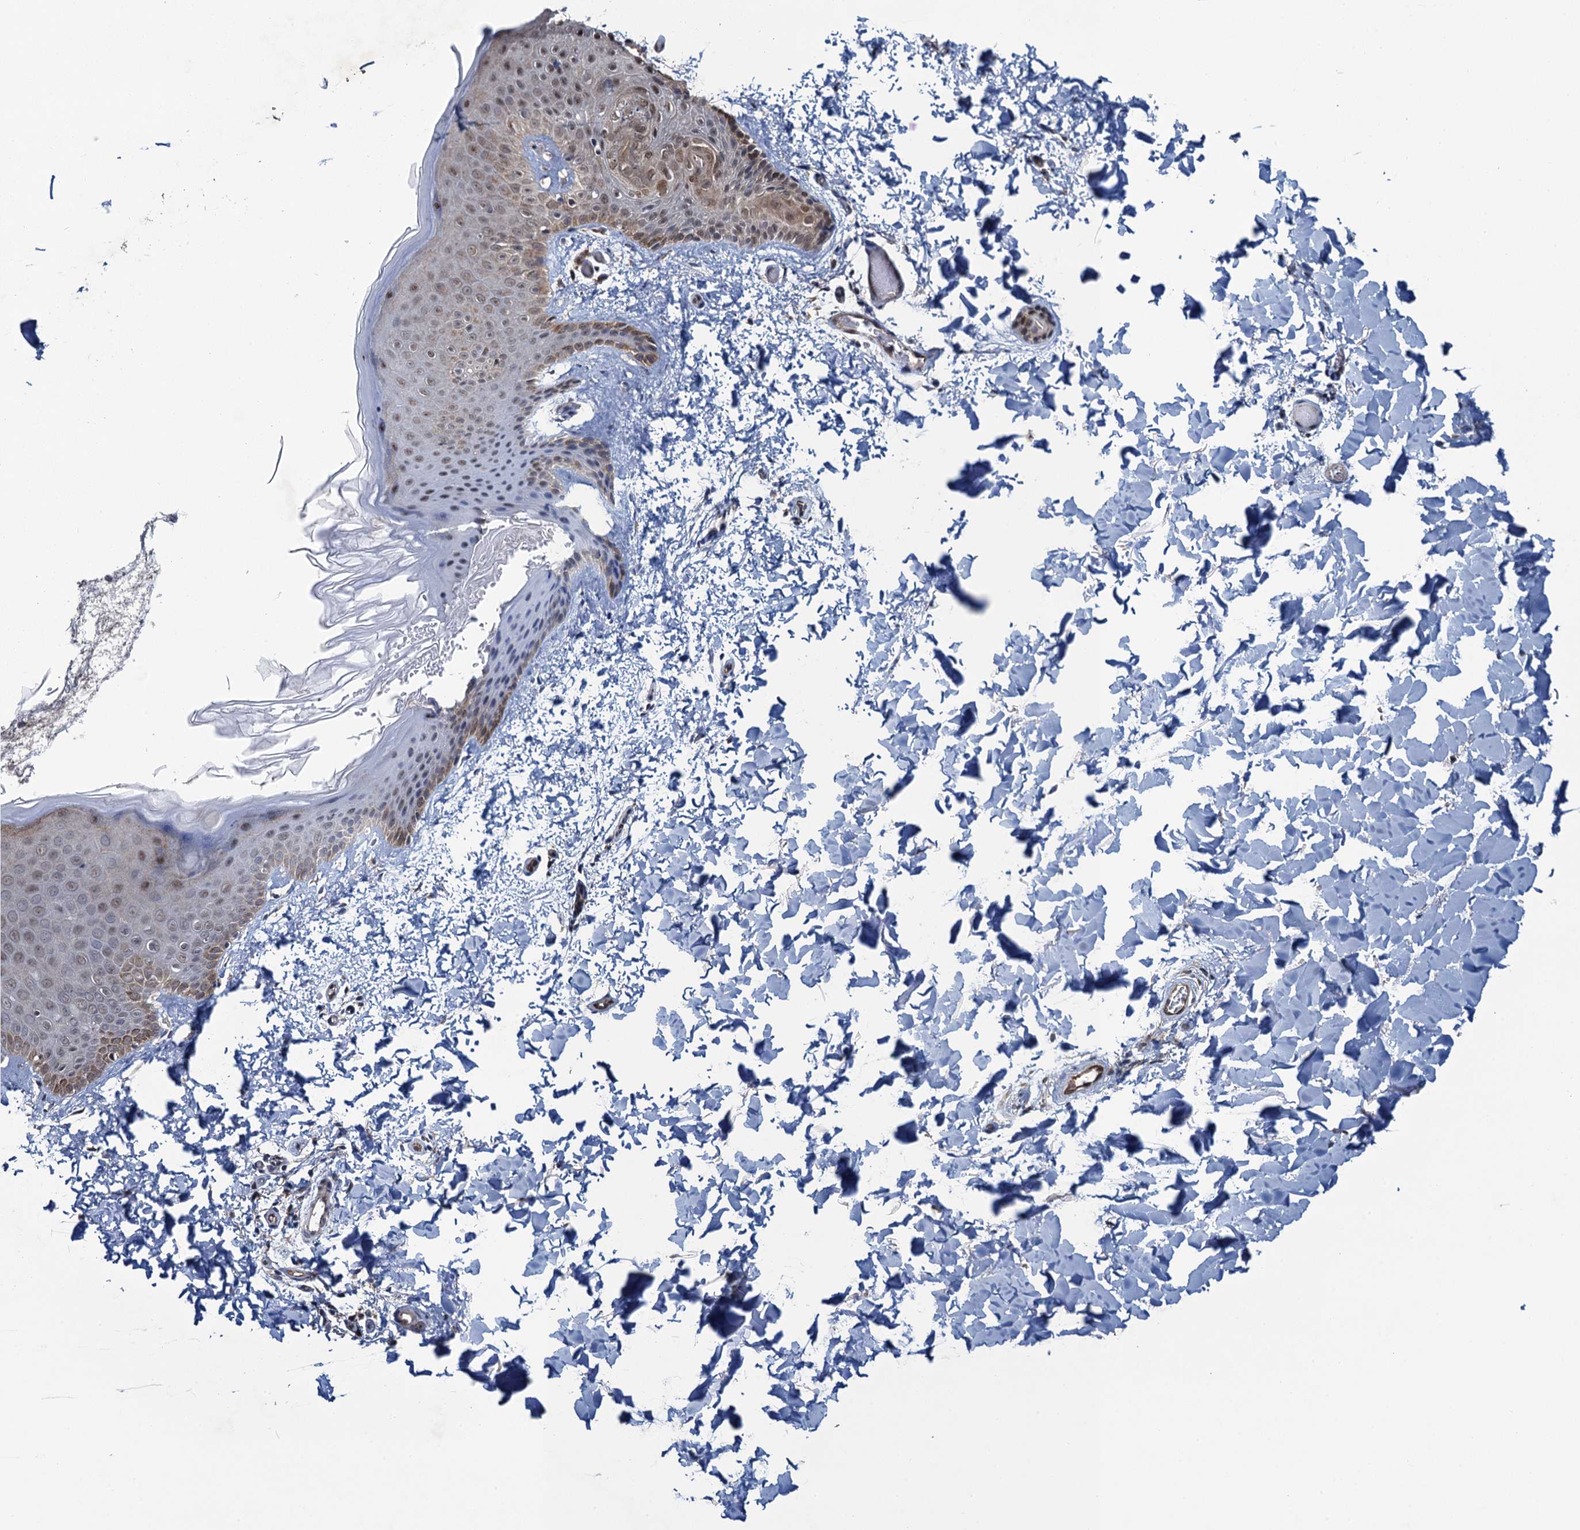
{"staining": {"intensity": "moderate", "quantity": ">75%", "location": "cytoplasmic/membranous,nuclear"}, "tissue": "skin", "cell_type": "Fibroblasts", "image_type": "normal", "snomed": [{"axis": "morphology", "description": "Normal tissue, NOS"}, {"axis": "topography", "description": "Skin"}], "caption": "Fibroblasts display moderate cytoplasmic/membranous,nuclear staining in about >75% of cells in benign skin.", "gene": "EVX2", "patient": {"sex": "male", "age": 36}}